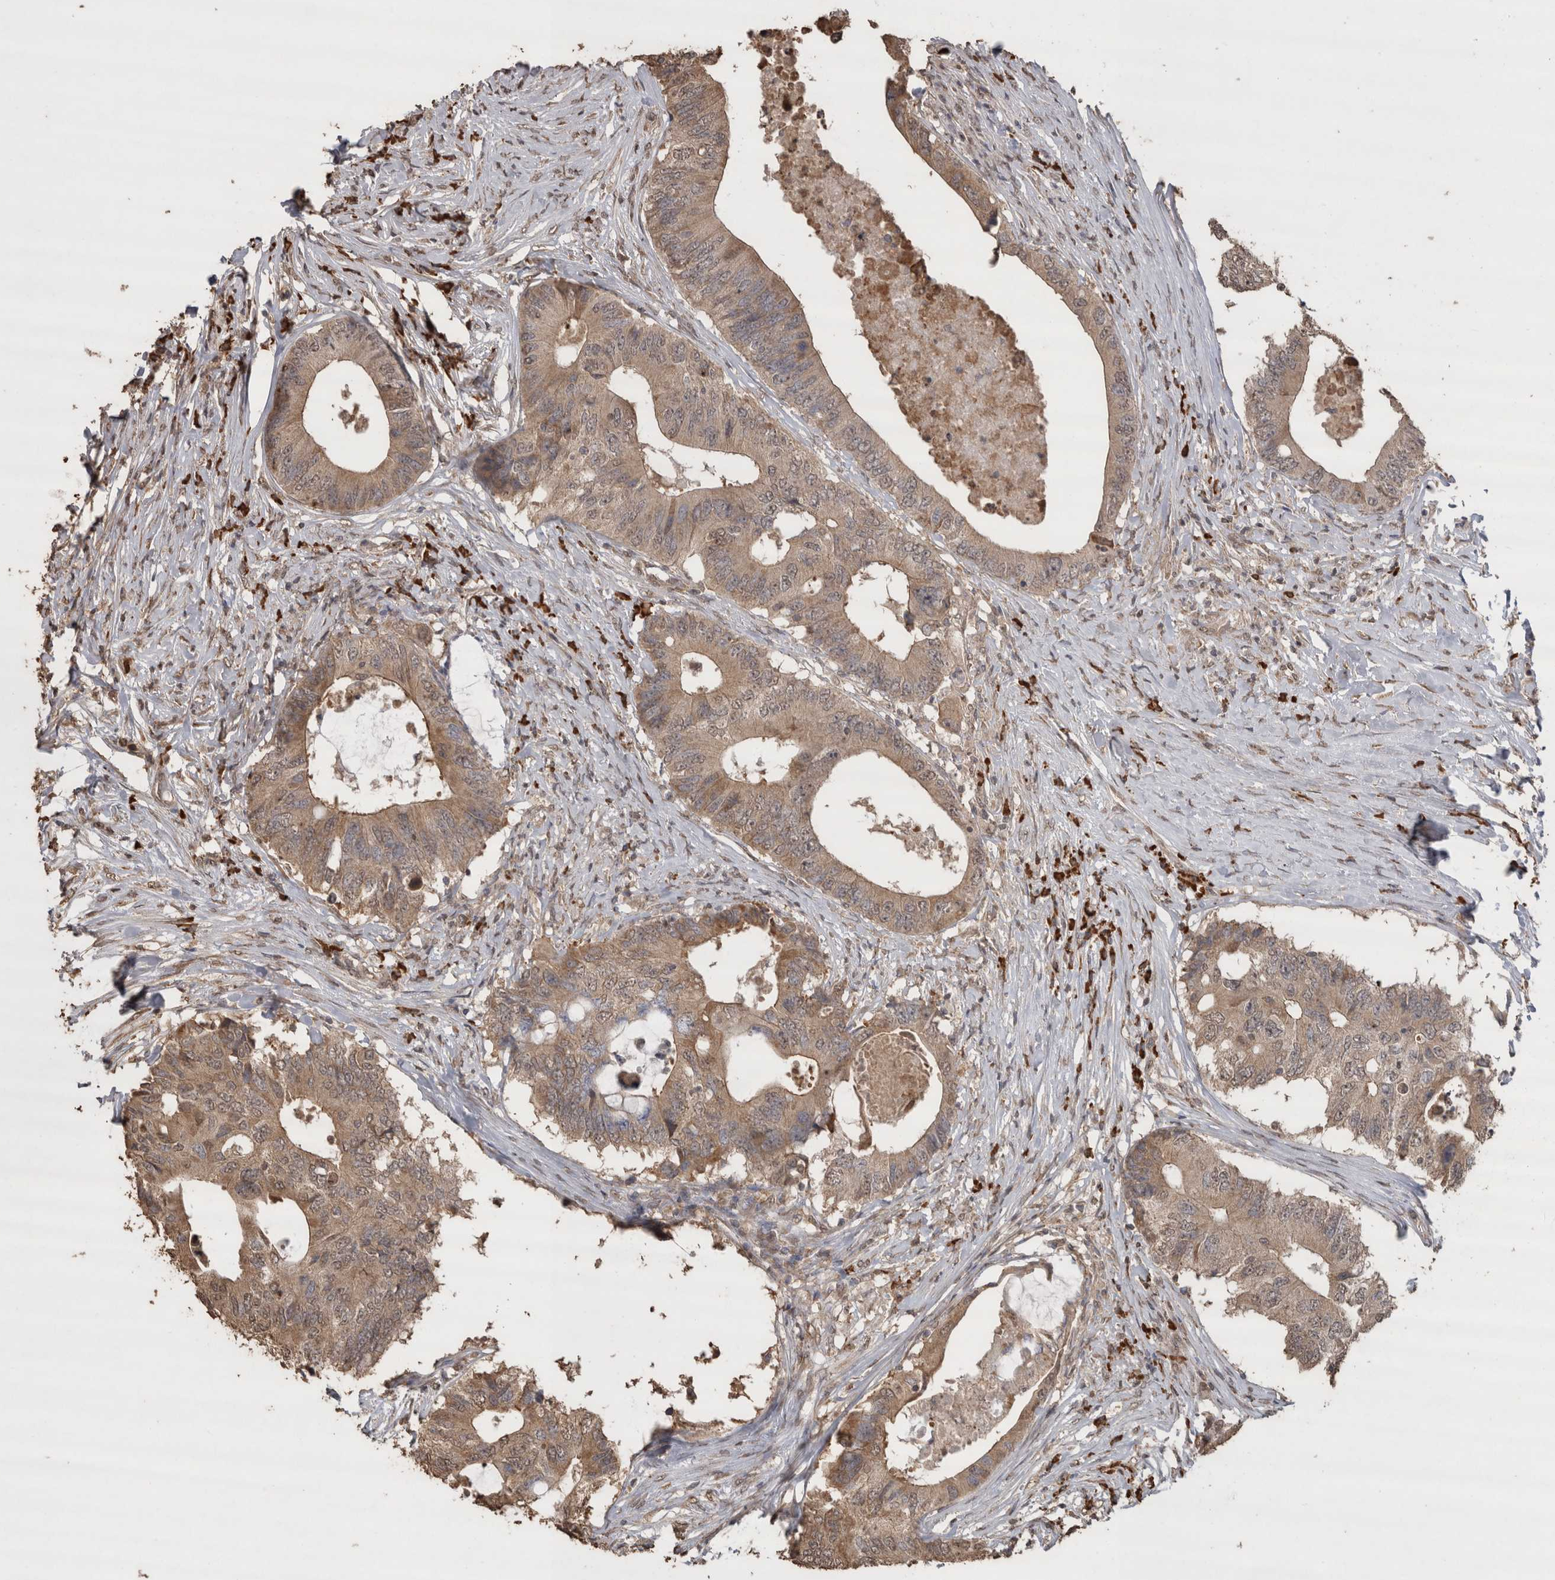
{"staining": {"intensity": "weak", "quantity": ">75%", "location": "cytoplasmic/membranous"}, "tissue": "colorectal cancer", "cell_type": "Tumor cells", "image_type": "cancer", "snomed": [{"axis": "morphology", "description": "Adenocarcinoma, NOS"}, {"axis": "topography", "description": "Colon"}], "caption": "Protein staining of colorectal cancer tissue reveals weak cytoplasmic/membranous expression in approximately >75% of tumor cells.", "gene": "CRELD2", "patient": {"sex": "male", "age": 71}}